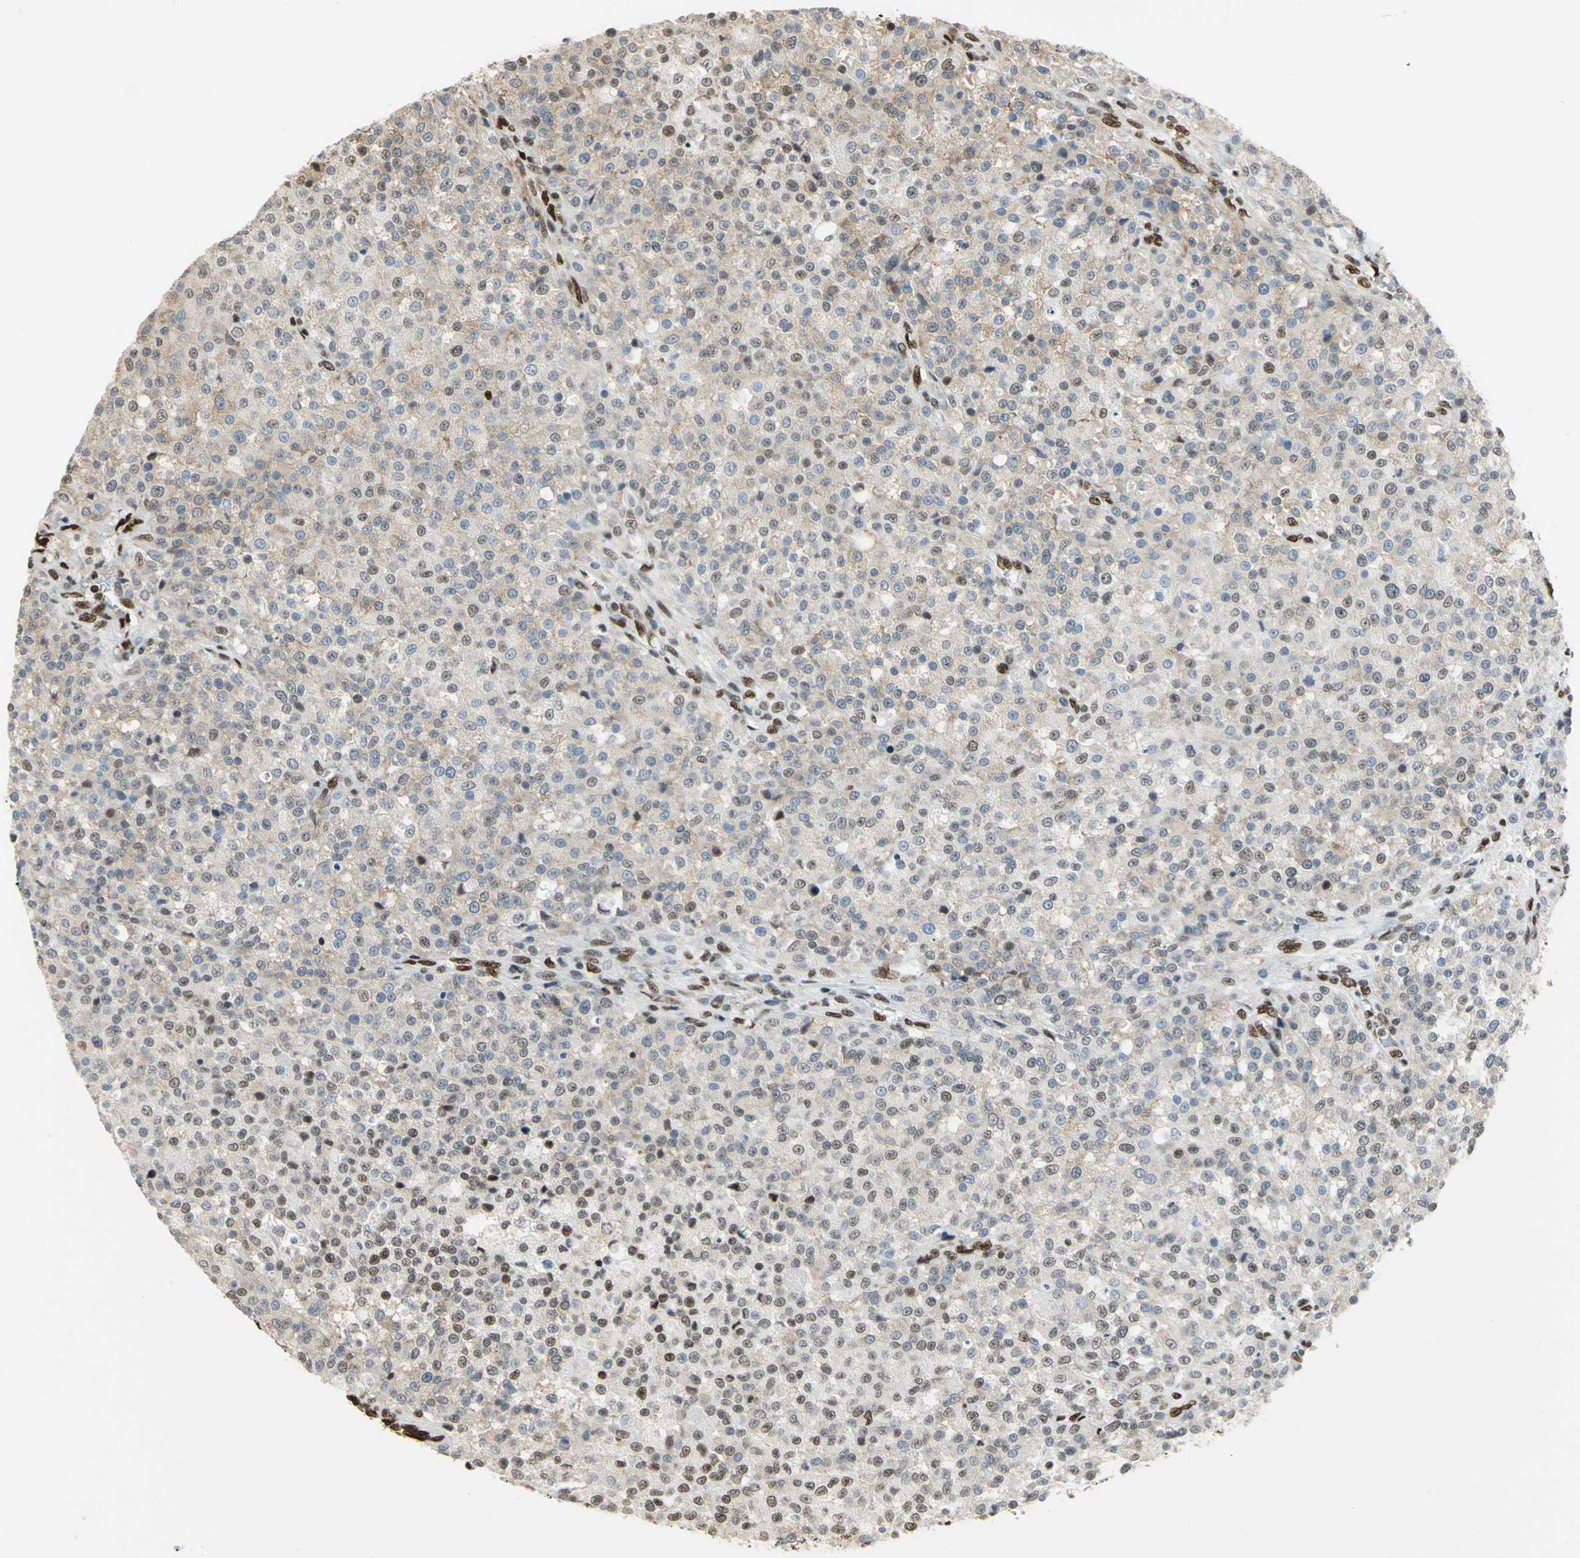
{"staining": {"intensity": "weak", "quantity": "25%-75%", "location": "cytoplasmic/membranous,nuclear"}, "tissue": "testis cancer", "cell_type": "Tumor cells", "image_type": "cancer", "snomed": [{"axis": "morphology", "description": "Seminoma, NOS"}, {"axis": "topography", "description": "Testis"}], "caption": "Tumor cells demonstrate low levels of weak cytoplasmic/membranous and nuclear staining in approximately 25%-75% of cells in testis cancer (seminoma).", "gene": "HMGB1", "patient": {"sex": "male", "age": 59}}